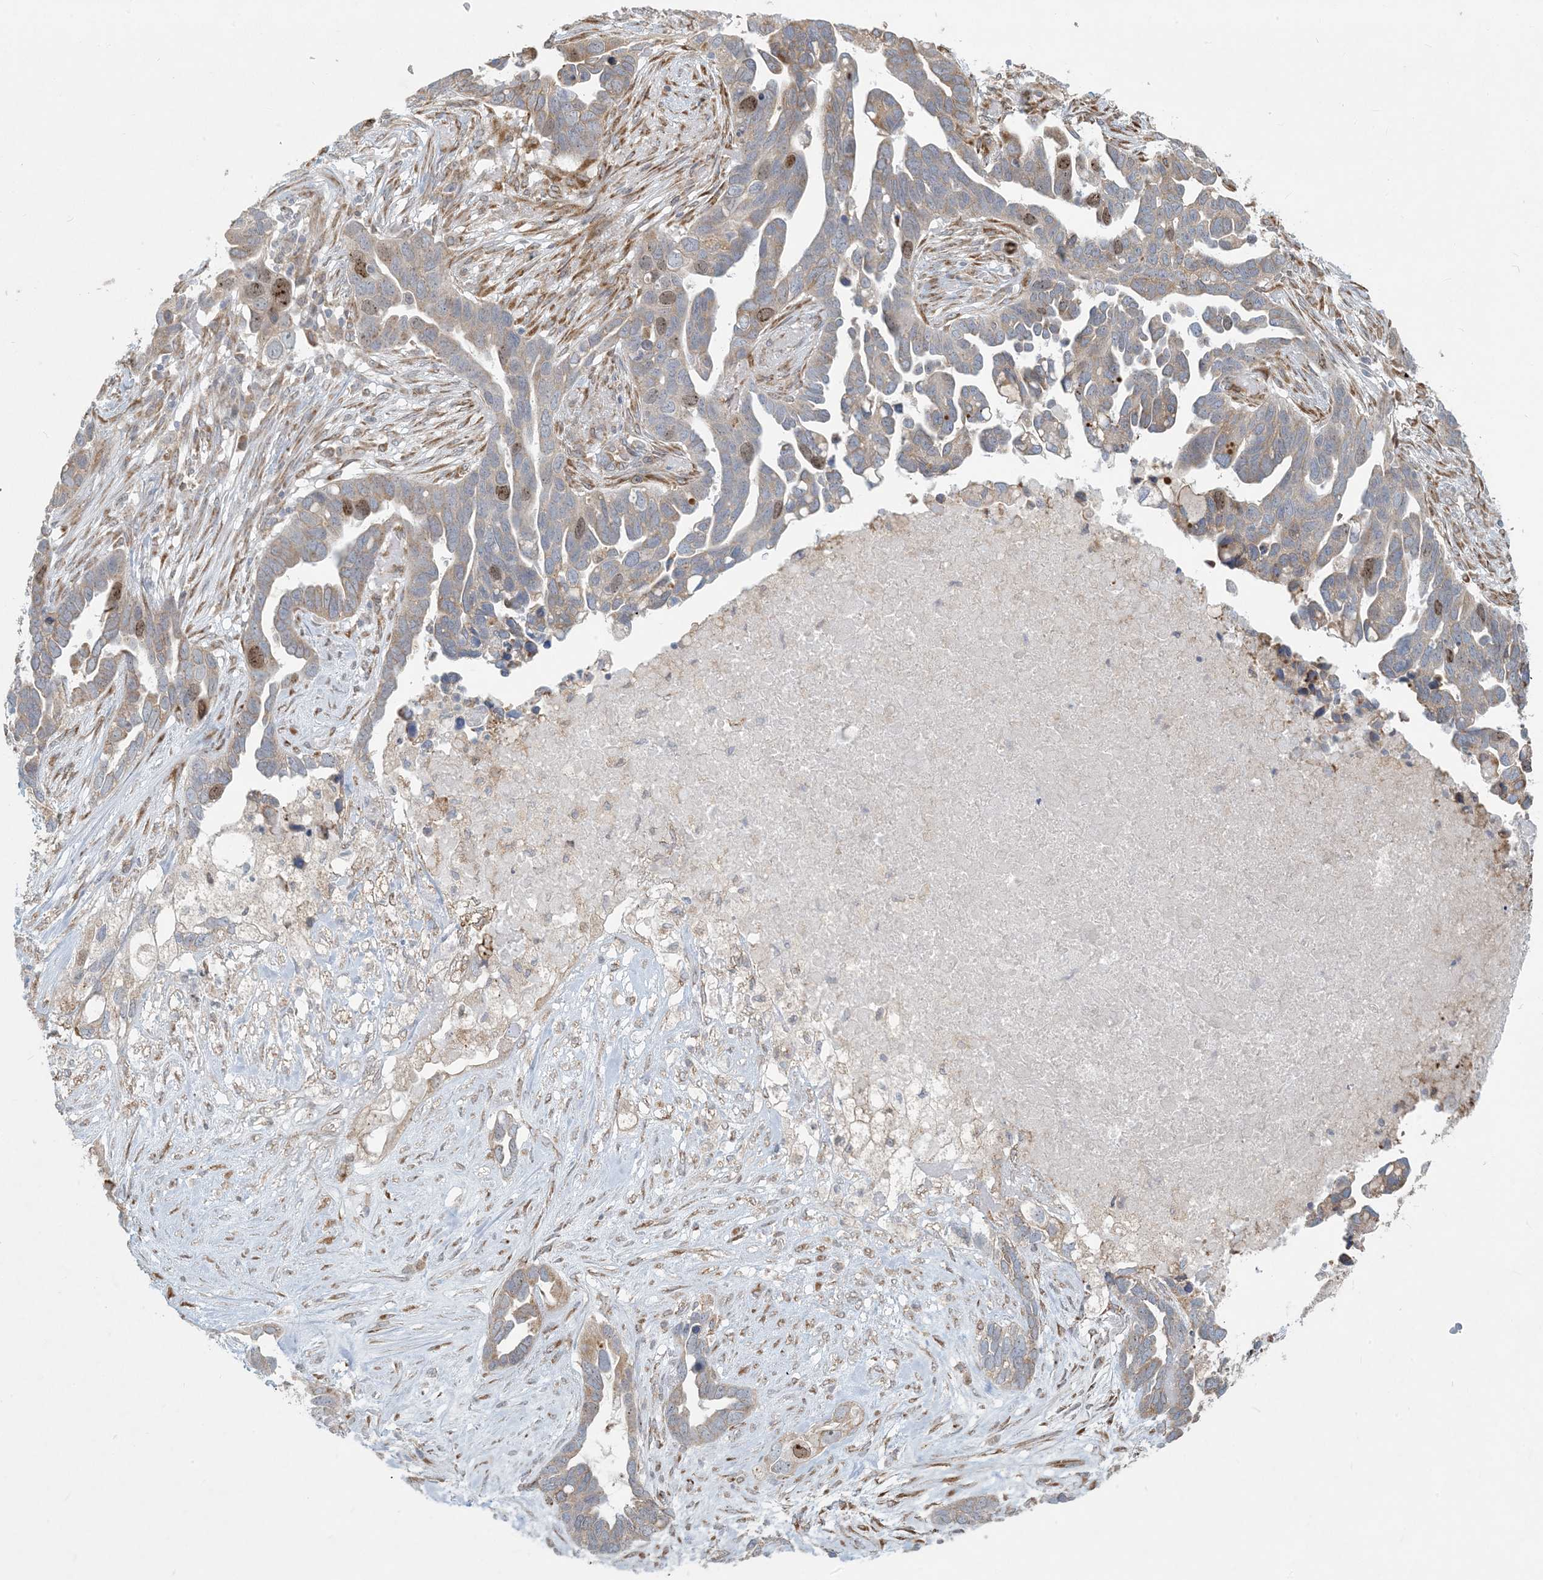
{"staining": {"intensity": "moderate", "quantity": "<25%", "location": "cytoplasmic/membranous,nuclear"}, "tissue": "ovarian cancer", "cell_type": "Tumor cells", "image_type": "cancer", "snomed": [{"axis": "morphology", "description": "Cystadenocarcinoma, serous, NOS"}, {"axis": "topography", "description": "Ovary"}], "caption": "The histopathology image reveals immunohistochemical staining of ovarian cancer. There is moderate cytoplasmic/membranous and nuclear positivity is identified in about <25% of tumor cells.", "gene": "HACL1", "patient": {"sex": "female", "age": 54}}